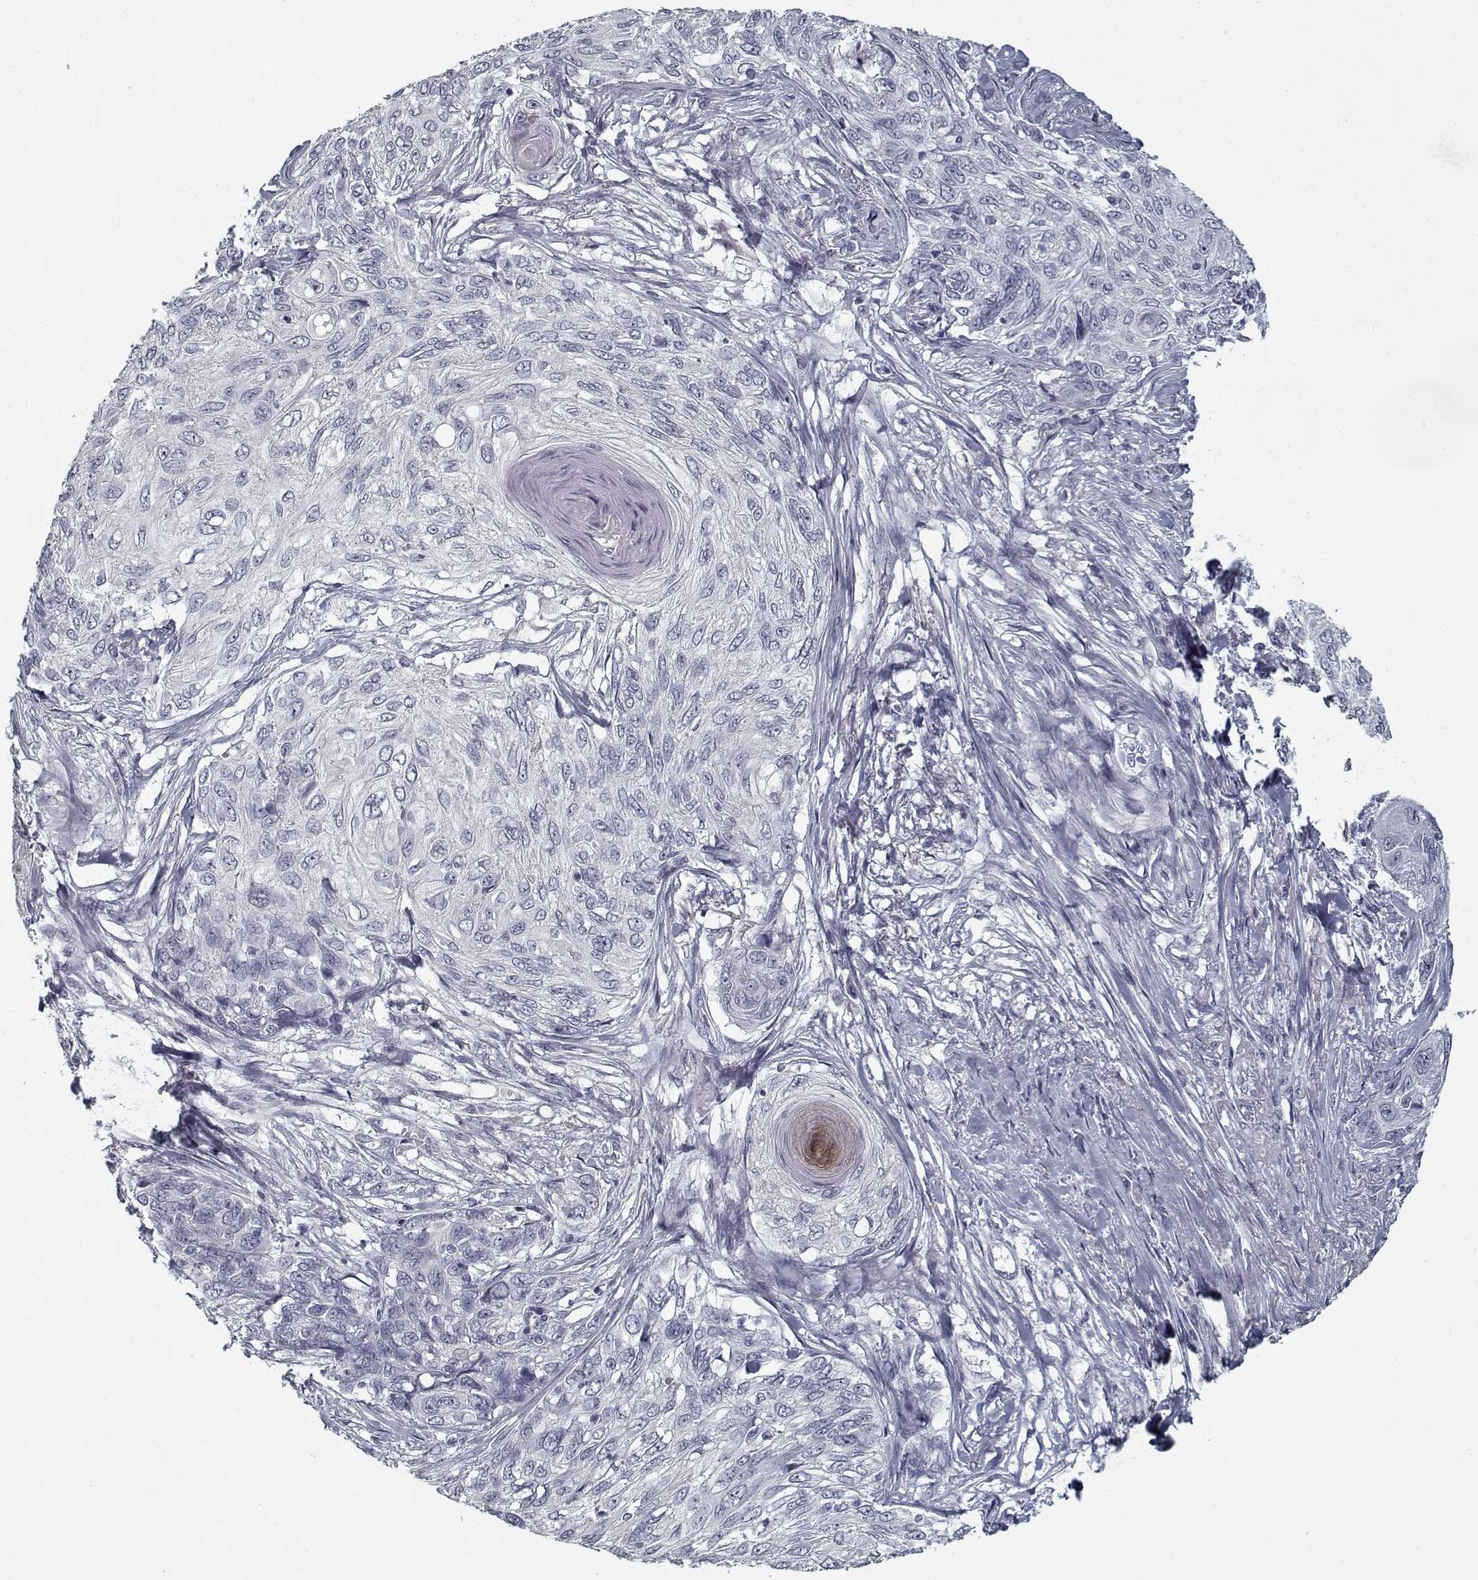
{"staining": {"intensity": "negative", "quantity": "none", "location": "none"}, "tissue": "skin cancer", "cell_type": "Tumor cells", "image_type": "cancer", "snomed": [{"axis": "morphology", "description": "Squamous cell carcinoma, NOS"}, {"axis": "topography", "description": "Skin"}], "caption": "IHC photomicrograph of neoplastic tissue: skin cancer (squamous cell carcinoma) stained with DAB (3,3'-diaminobenzidine) displays no significant protein staining in tumor cells.", "gene": "GAD2", "patient": {"sex": "male", "age": 92}}